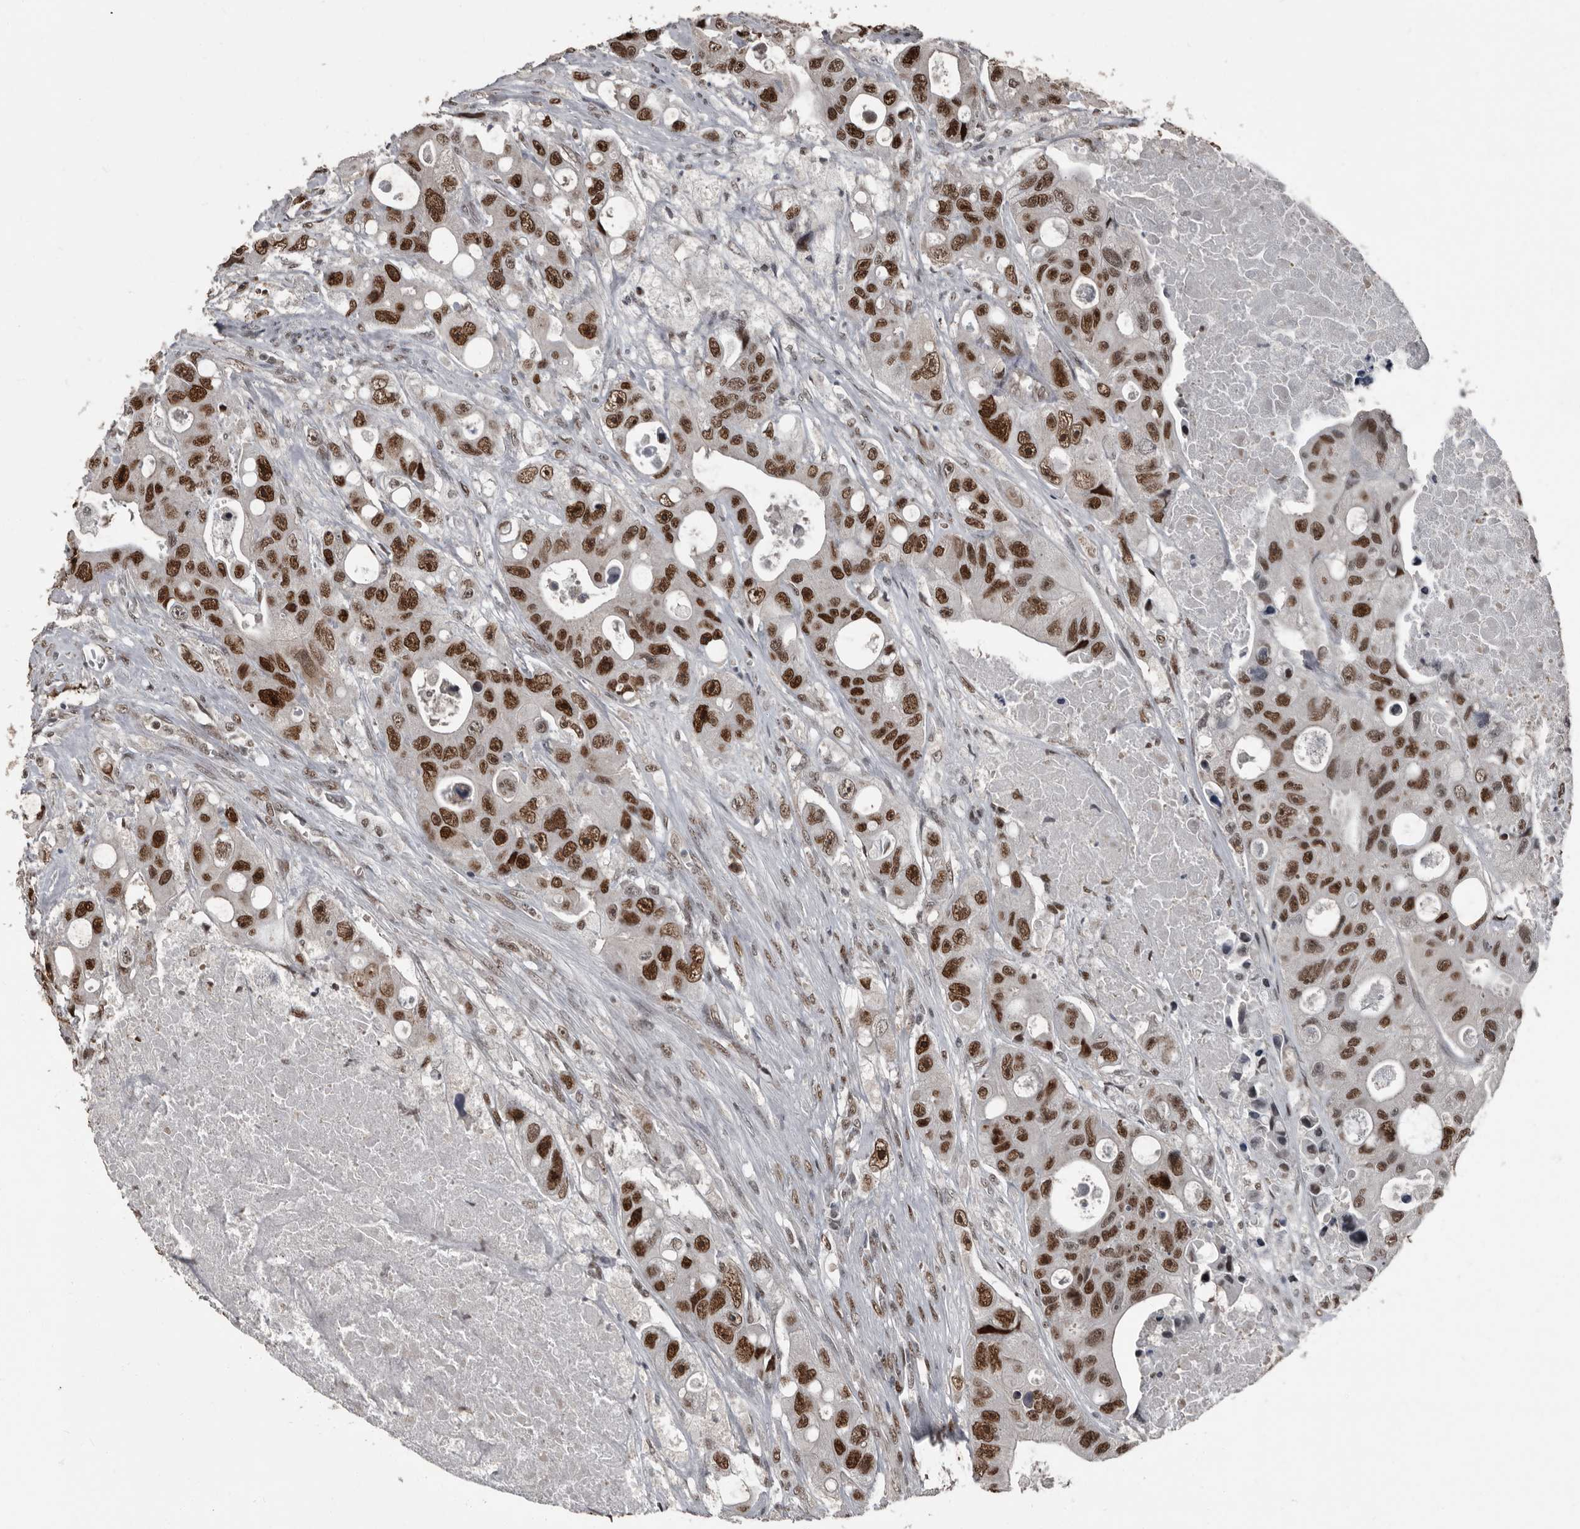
{"staining": {"intensity": "strong", "quantity": ">75%", "location": "nuclear"}, "tissue": "colorectal cancer", "cell_type": "Tumor cells", "image_type": "cancer", "snomed": [{"axis": "morphology", "description": "Adenocarcinoma, NOS"}, {"axis": "topography", "description": "Colon"}], "caption": "Immunohistochemical staining of colorectal cancer demonstrates high levels of strong nuclear protein positivity in about >75% of tumor cells. The staining was performed using DAB (3,3'-diaminobenzidine) to visualize the protein expression in brown, while the nuclei were stained in blue with hematoxylin (Magnification: 20x).", "gene": "CHD1L", "patient": {"sex": "female", "age": 46}}